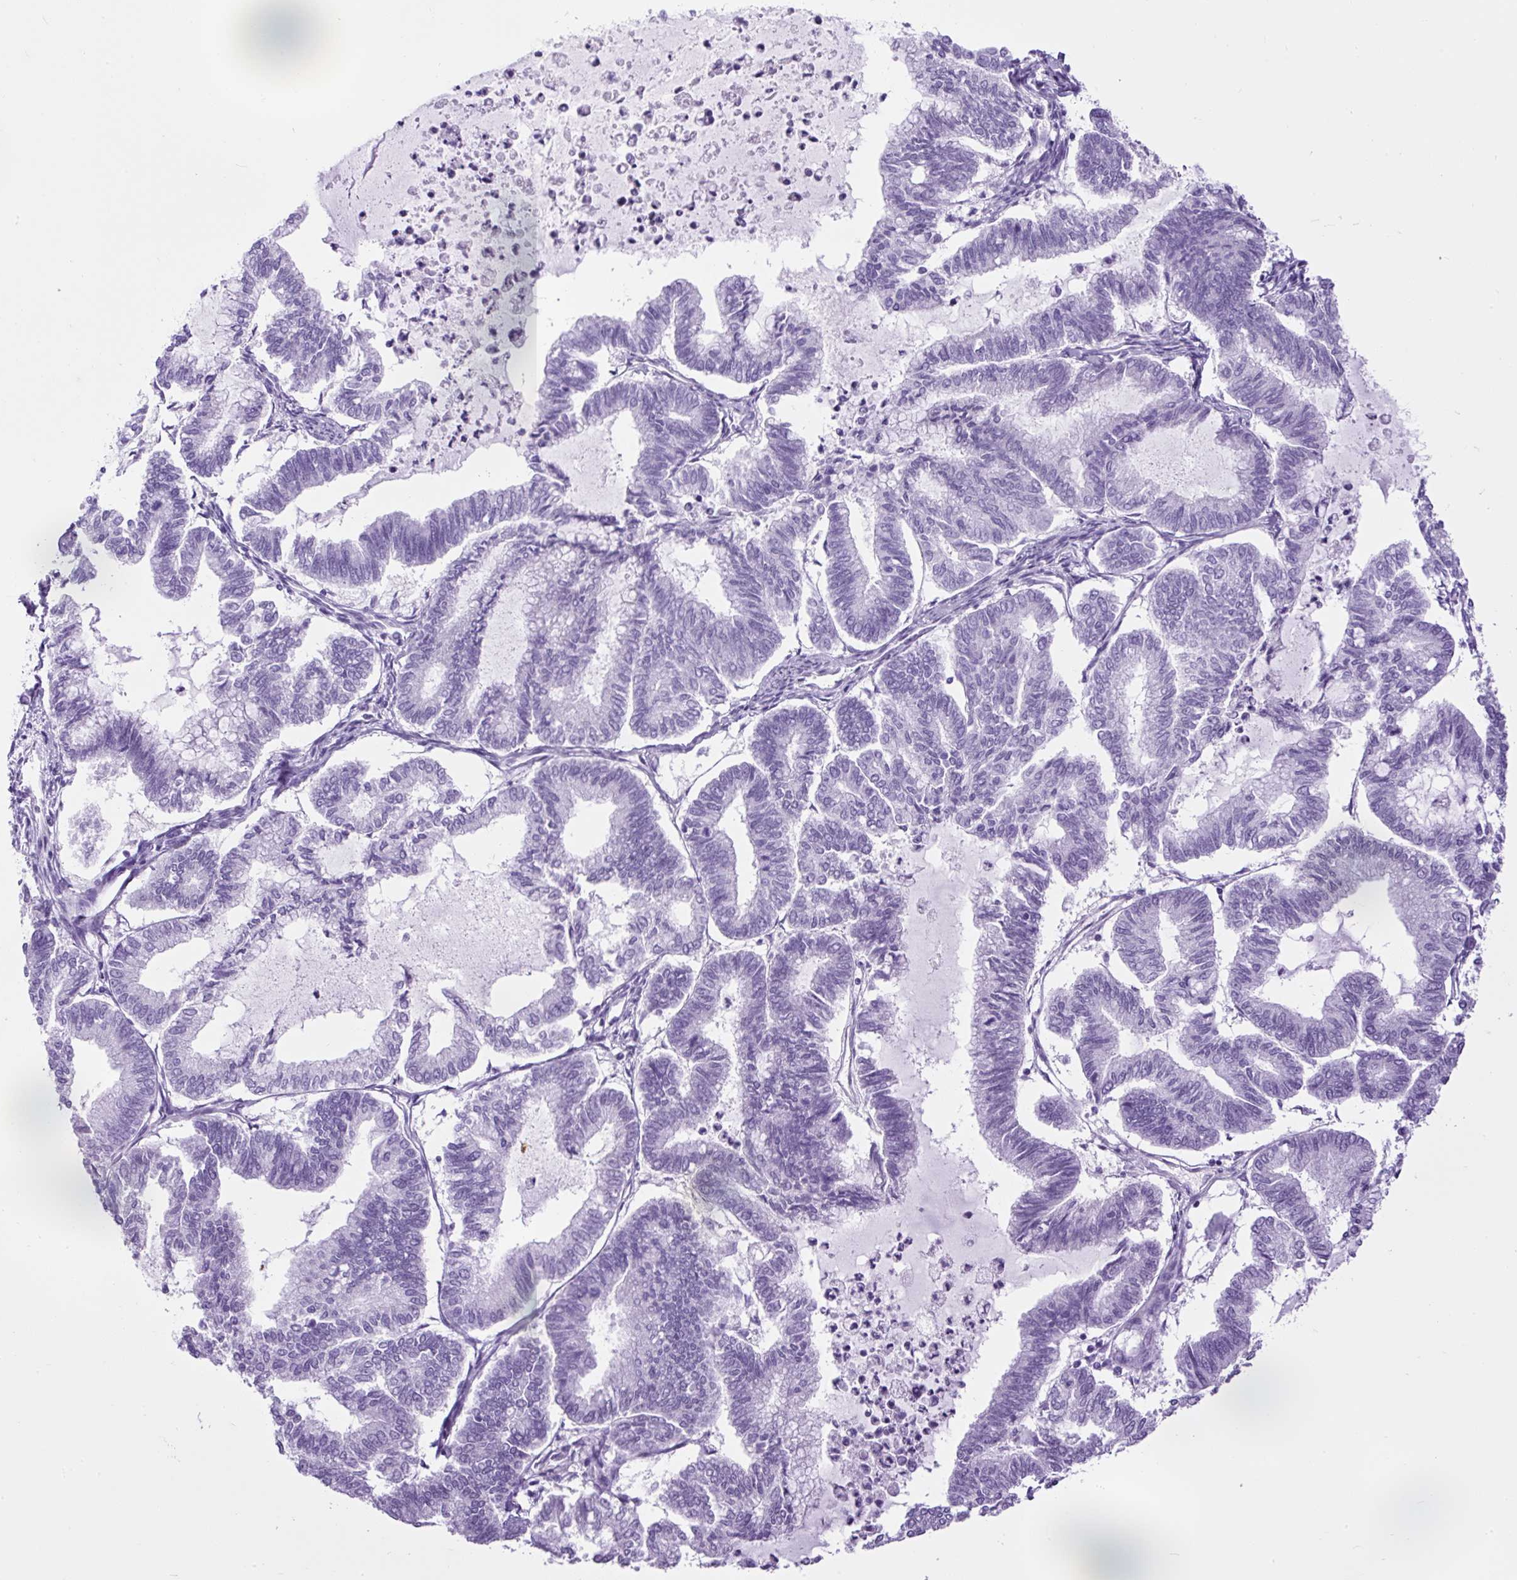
{"staining": {"intensity": "negative", "quantity": "none", "location": "none"}, "tissue": "endometrial cancer", "cell_type": "Tumor cells", "image_type": "cancer", "snomed": [{"axis": "morphology", "description": "Adenocarcinoma, NOS"}, {"axis": "topography", "description": "Endometrium"}], "caption": "A micrograph of human endometrial cancer (adenocarcinoma) is negative for staining in tumor cells. Brightfield microscopy of immunohistochemistry stained with DAB (brown) and hematoxylin (blue), captured at high magnification.", "gene": "CEL", "patient": {"sex": "female", "age": 79}}